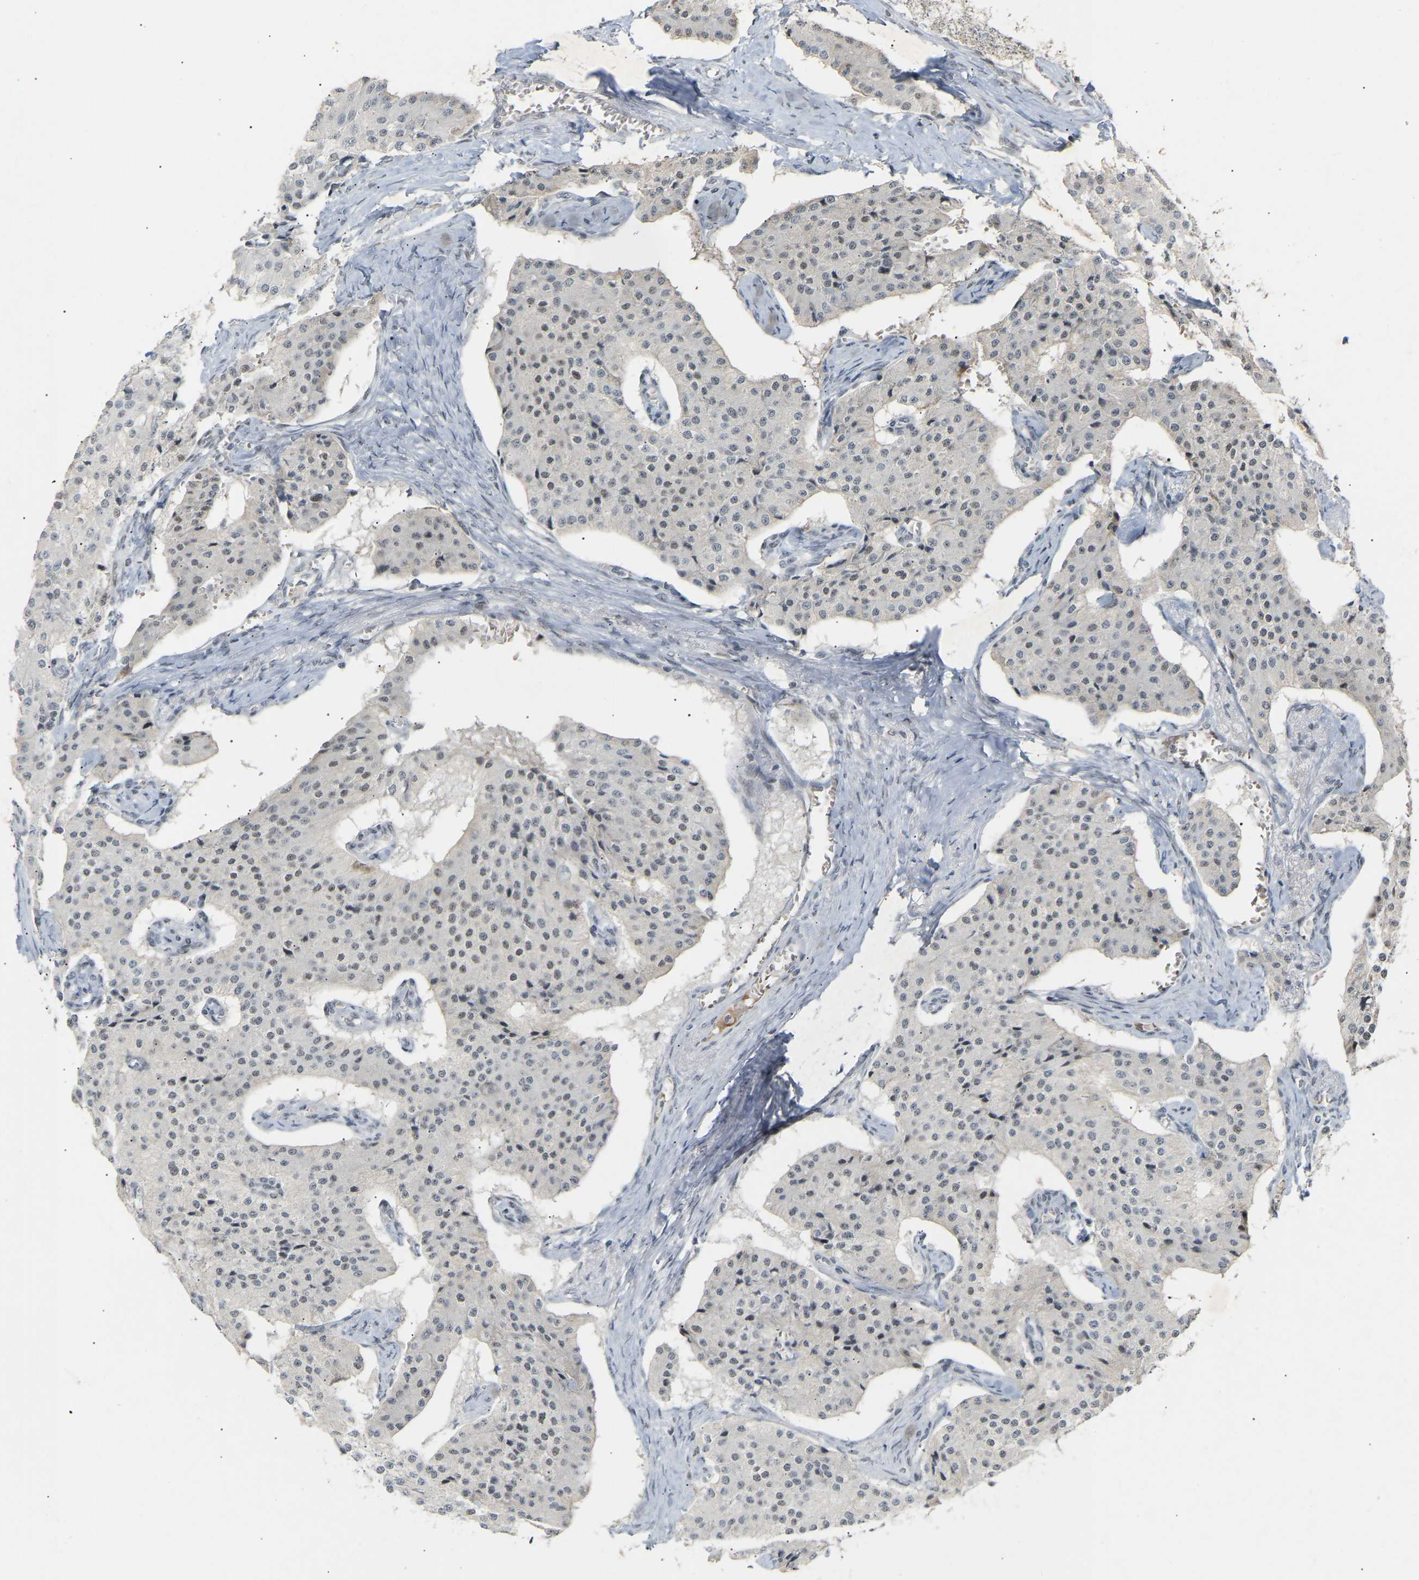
{"staining": {"intensity": "negative", "quantity": "none", "location": "none"}, "tissue": "carcinoid", "cell_type": "Tumor cells", "image_type": "cancer", "snomed": [{"axis": "morphology", "description": "Carcinoid, malignant, NOS"}, {"axis": "topography", "description": "Colon"}], "caption": "IHC of human carcinoid demonstrates no staining in tumor cells. (Stains: DAB (3,3'-diaminobenzidine) immunohistochemistry with hematoxylin counter stain, Microscopy: brightfield microscopy at high magnification).", "gene": "NELFB", "patient": {"sex": "female", "age": 52}}